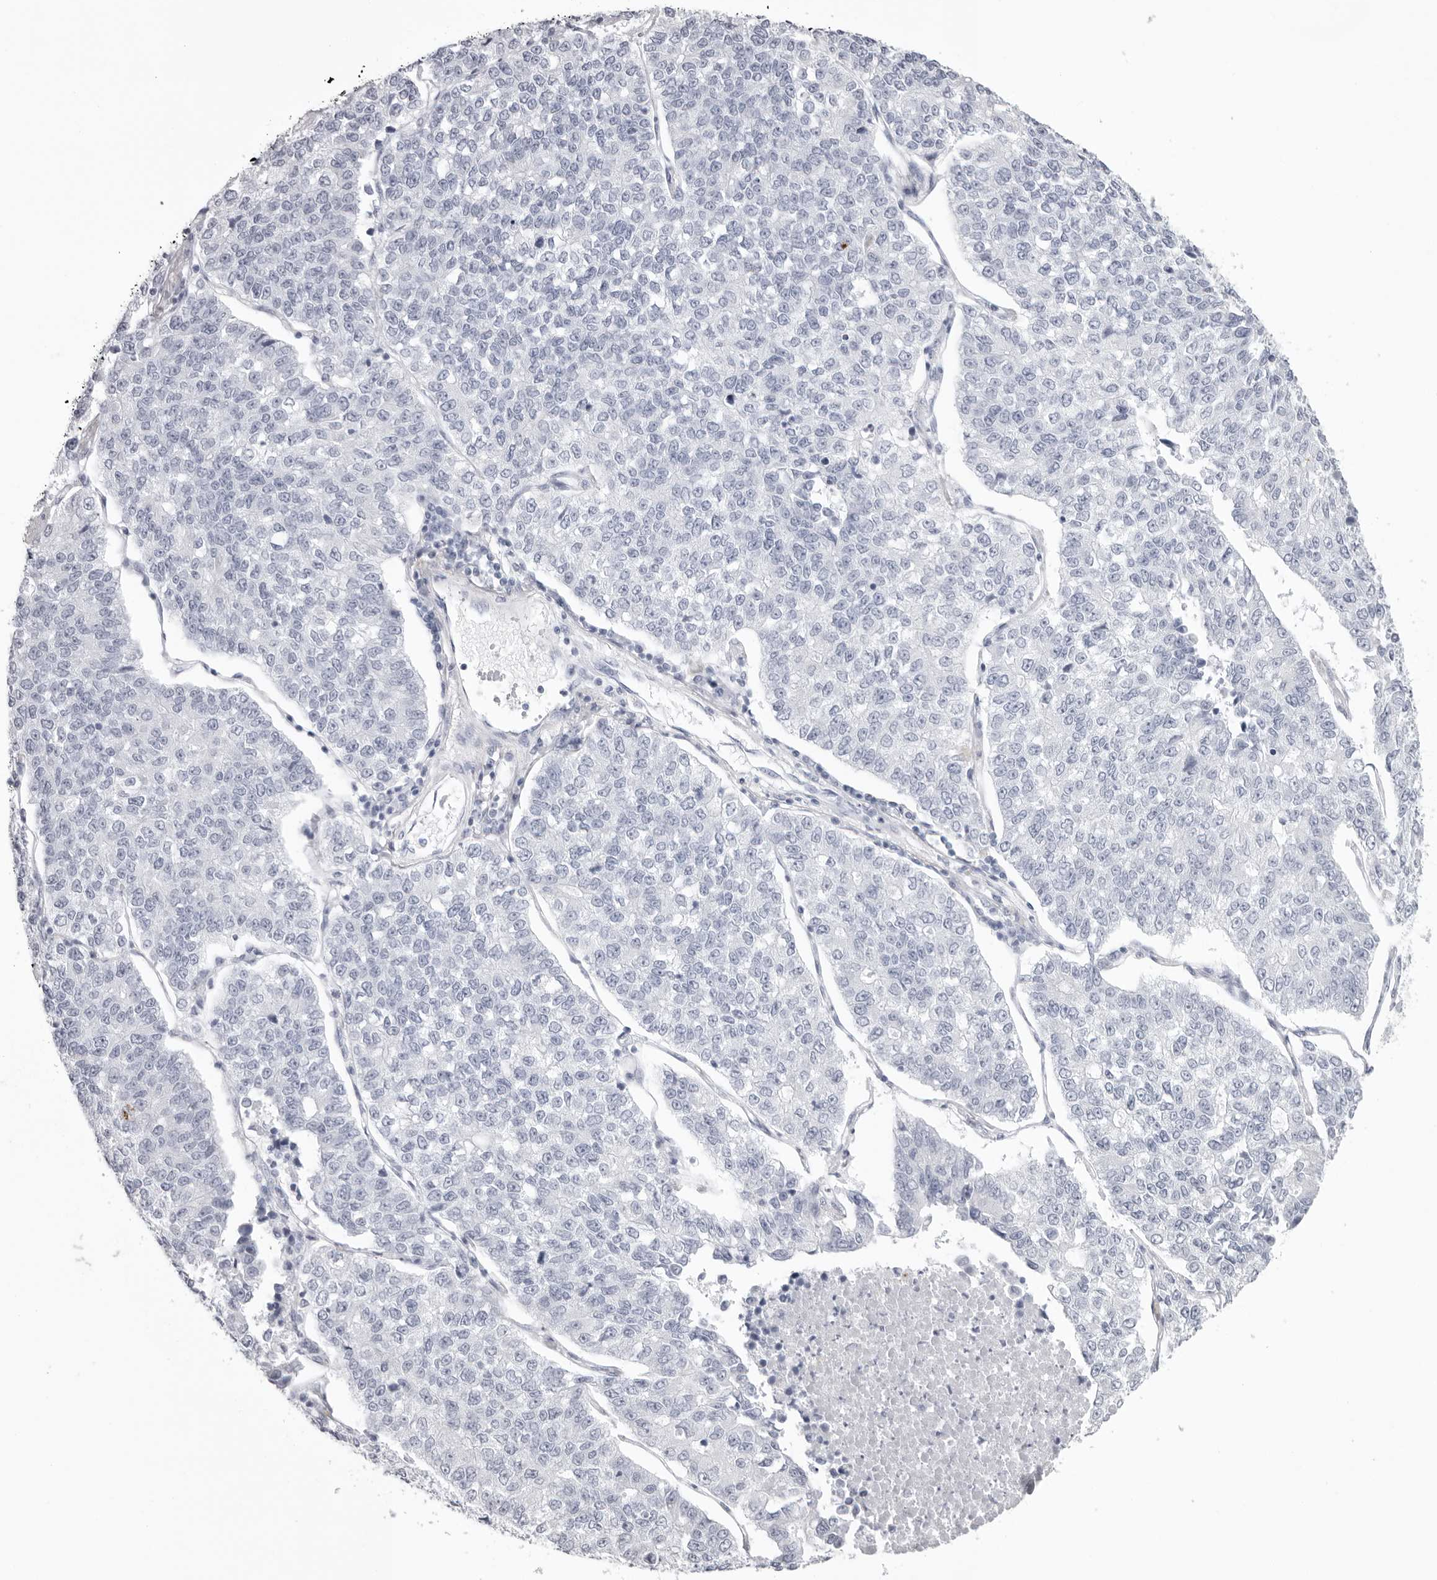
{"staining": {"intensity": "negative", "quantity": "none", "location": "none"}, "tissue": "lung cancer", "cell_type": "Tumor cells", "image_type": "cancer", "snomed": [{"axis": "morphology", "description": "Adenocarcinoma, NOS"}, {"axis": "topography", "description": "Lung"}], "caption": "IHC histopathology image of neoplastic tissue: lung adenocarcinoma stained with DAB demonstrates no significant protein staining in tumor cells.", "gene": "KLK9", "patient": {"sex": "male", "age": 49}}